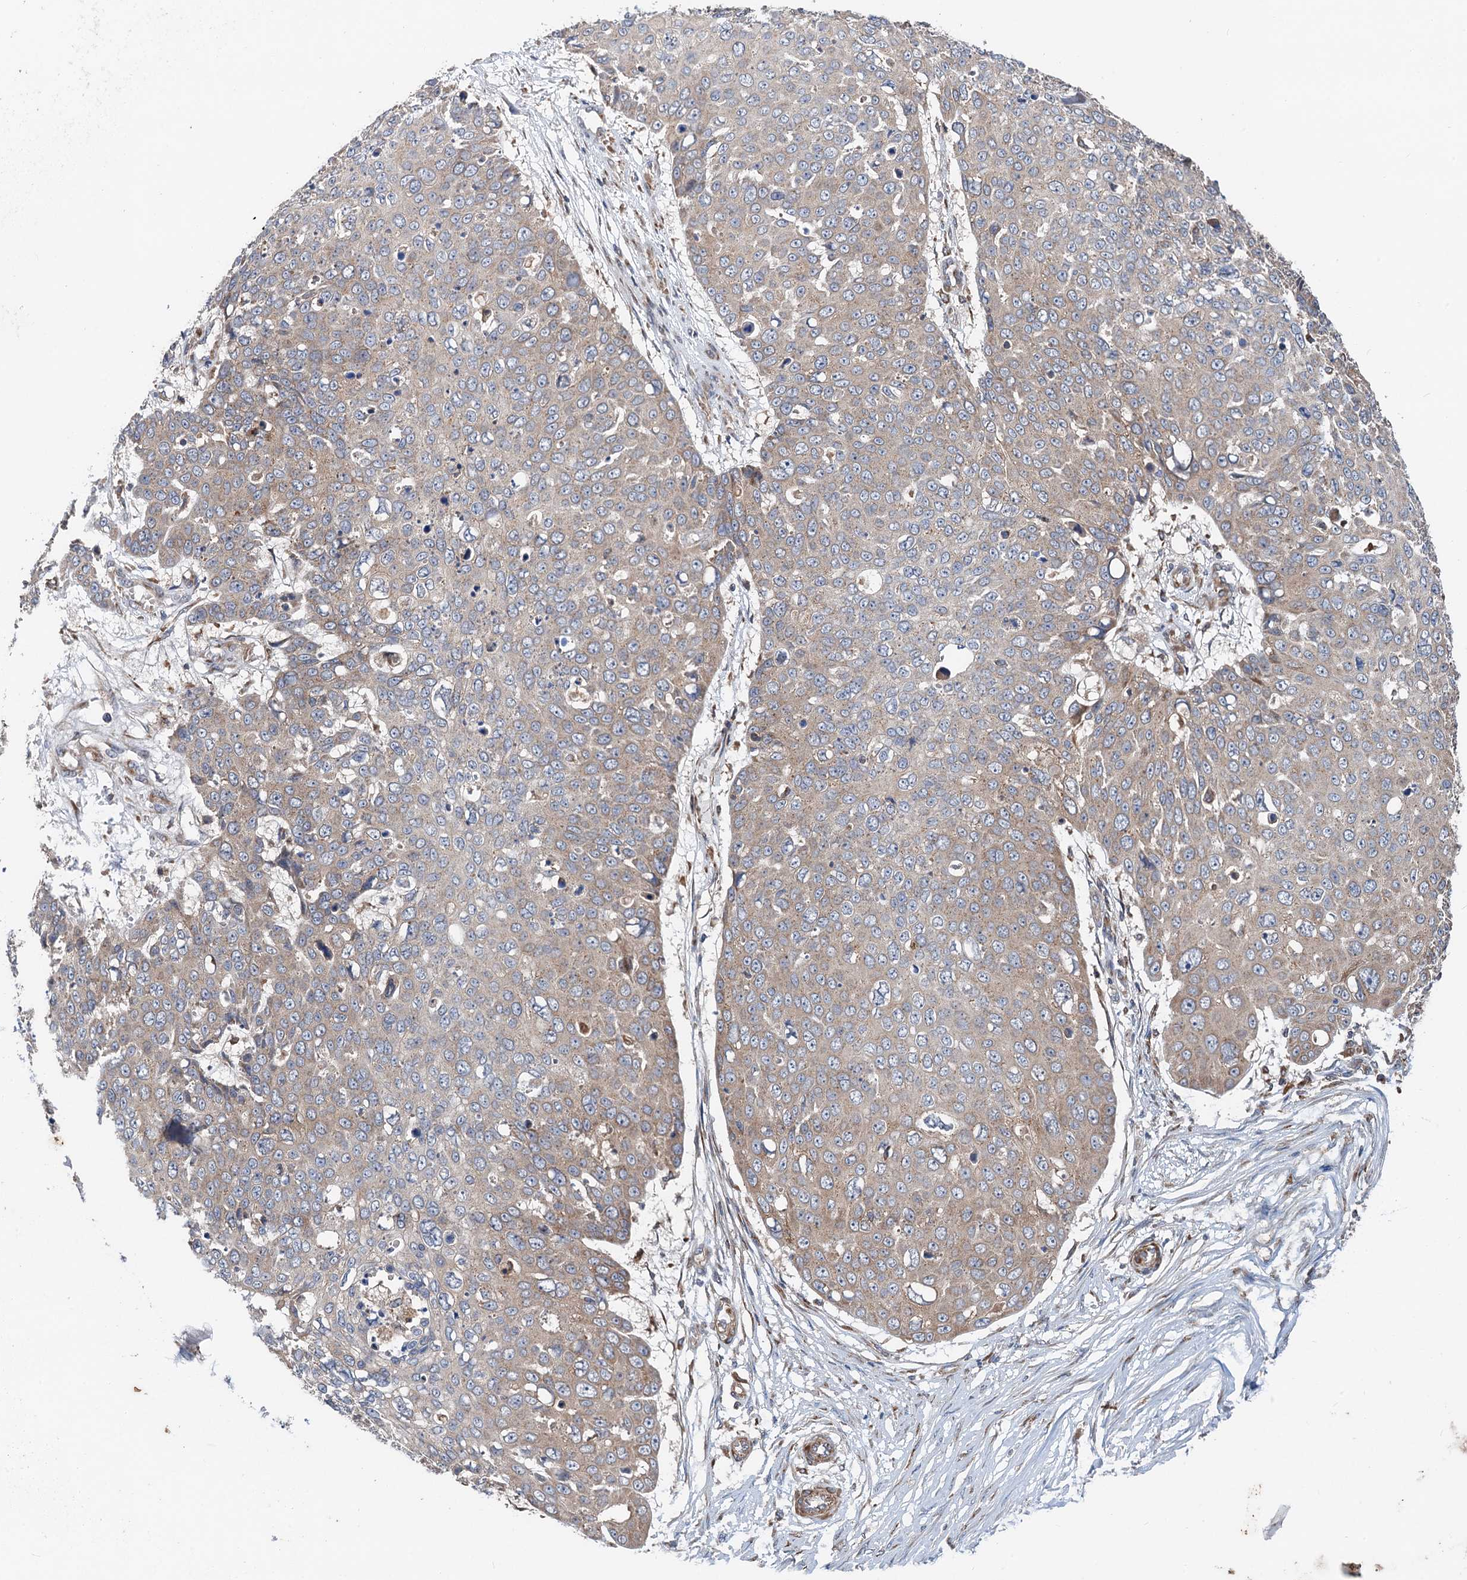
{"staining": {"intensity": "weak", "quantity": "<25%", "location": "cytoplasmic/membranous"}, "tissue": "skin cancer", "cell_type": "Tumor cells", "image_type": "cancer", "snomed": [{"axis": "morphology", "description": "Squamous cell carcinoma, NOS"}, {"axis": "topography", "description": "Skin"}], "caption": "There is no significant expression in tumor cells of skin squamous cell carcinoma. (DAB (3,3'-diaminobenzidine) IHC visualized using brightfield microscopy, high magnification).", "gene": "ANKRD26", "patient": {"sex": "male", "age": 71}}